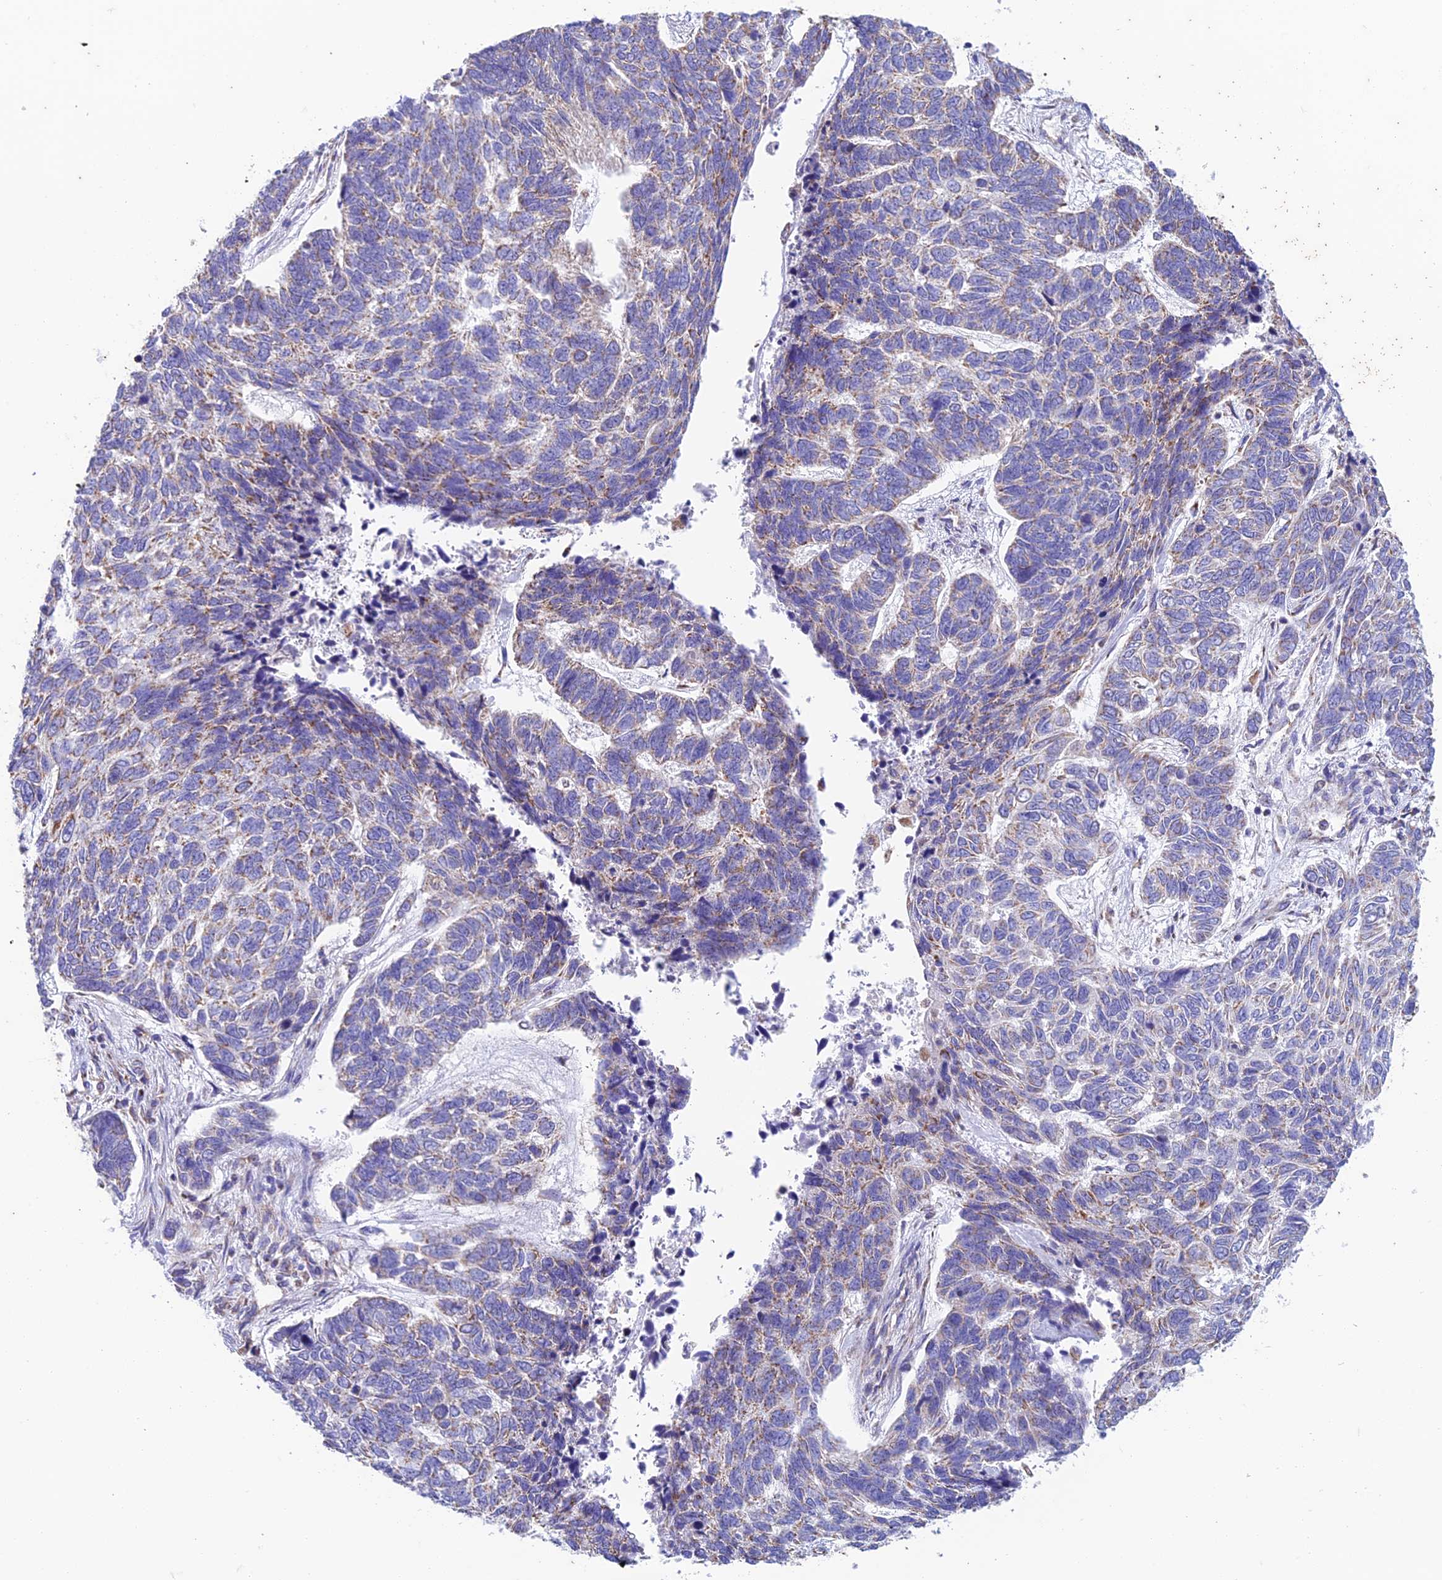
{"staining": {"intensity": "weak", "quantity": "25%-75%", "location": "cytoplasmic/membranous"}, "tissue": "skin cancer", "cell_type": "Tumor cells", "image_type": "cancer", "snomed": [{"axis": "morphology", "description": "Basal cell carcinoma"}, {"axis": "topography", "description": "Skin"}], "caption": "Human basal cell carcinoma (skin) stained with a brown dye displays weak cytoplasmic/membranous positive staining in approximately 25%-75% of tumor cells.", "gene": "ZNF181", "patient": {"sex": "female", "age": 65}}